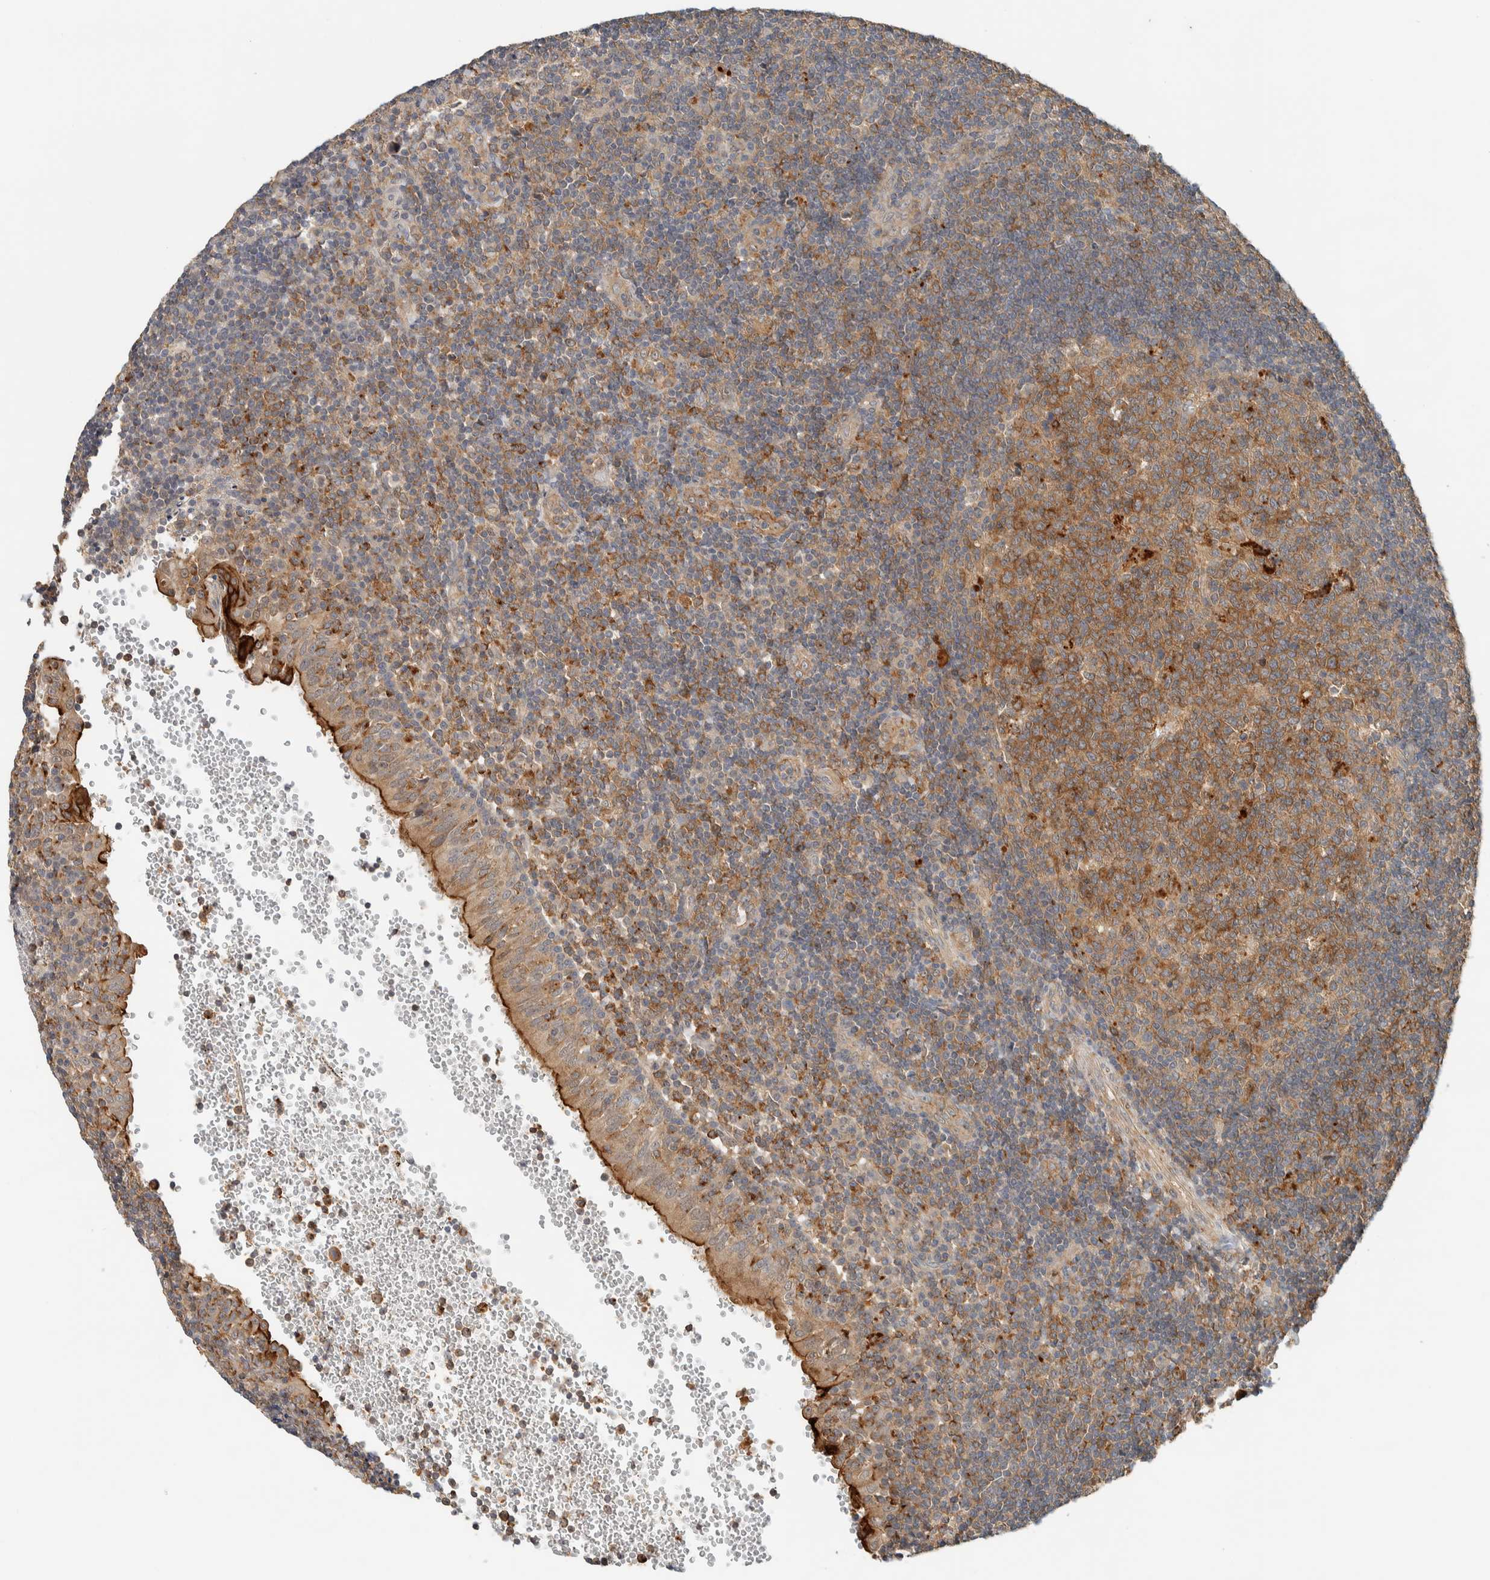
{"staining": {"intensity": "moderate", "quantity": ">75%", "location": "cytoplasmic/membranous"}, "tissue": "tonsil", "cell_type": "Germinal center cells", "image_type": "normal", "snomed": [{"axis": "morphology", "description": "Normal tissue, NOS"}, {"axis": "topography", "description": "Tonsil"}], "caption": "Normal tonsil shows moderate cytoplasmic/membranous positivity in approximately >75% of germinal center cells, visualized by immunohistochemistry.", "gene": "RAB11FIP1", "patient": {"sex": "female", "age": 40}}